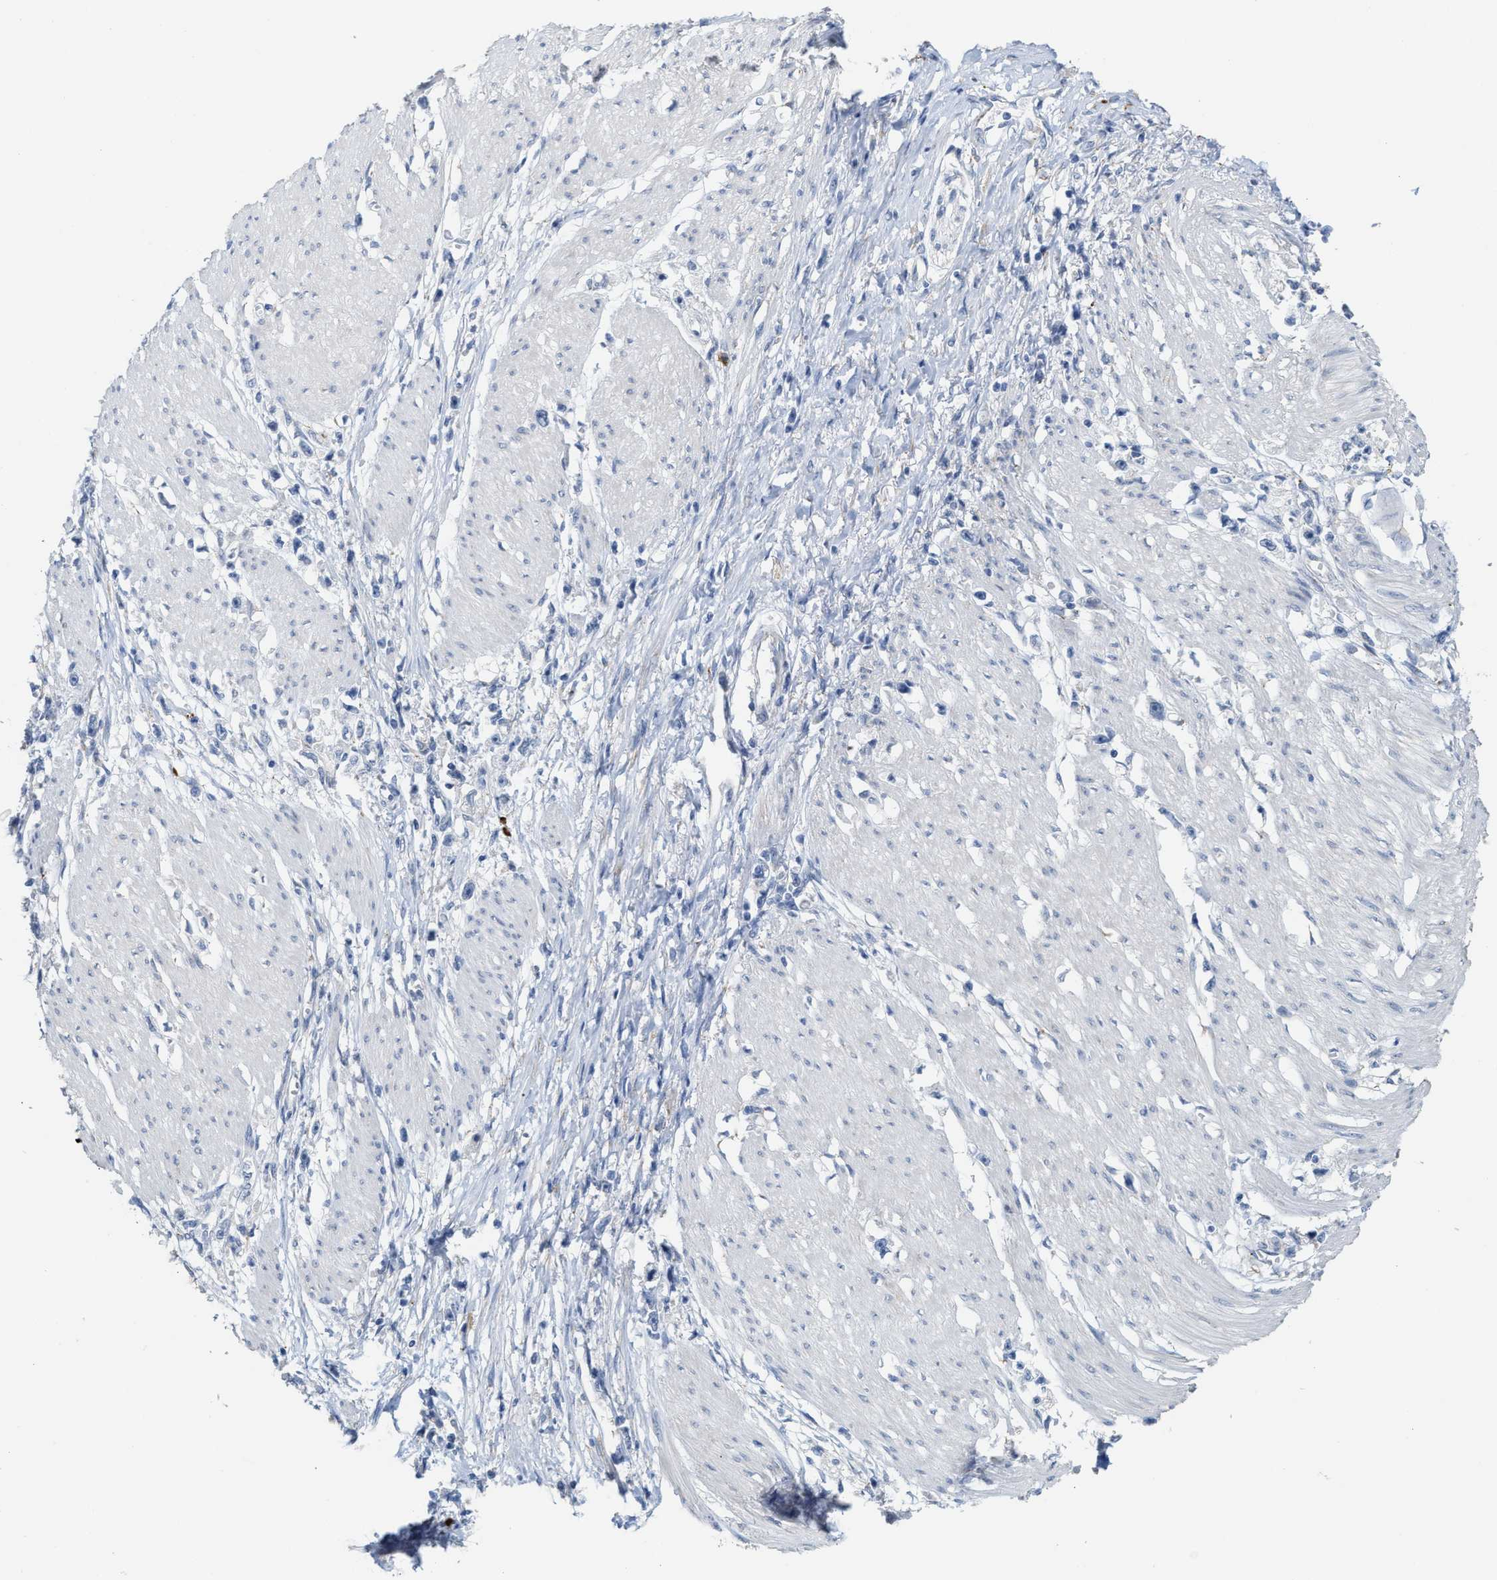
{"staining": {"intensity": "negative", "quantity": "none", "location": "none"}, "tissue": "stomach cancer", "cell_type": "Tumor cells", "image_type": "cancer", "snomed": [{"axis": "morphology", "description": "Adenocarcinoma, NOS"}, {"axis": "topography", "description": "Stomach"}], "caption": "Protein analysis of stomach cancer (adenocarcinoma) shows no significant staining in tumor cells.", "gene": "RYR2", "patient": {"sex": "female", "age": 59}}